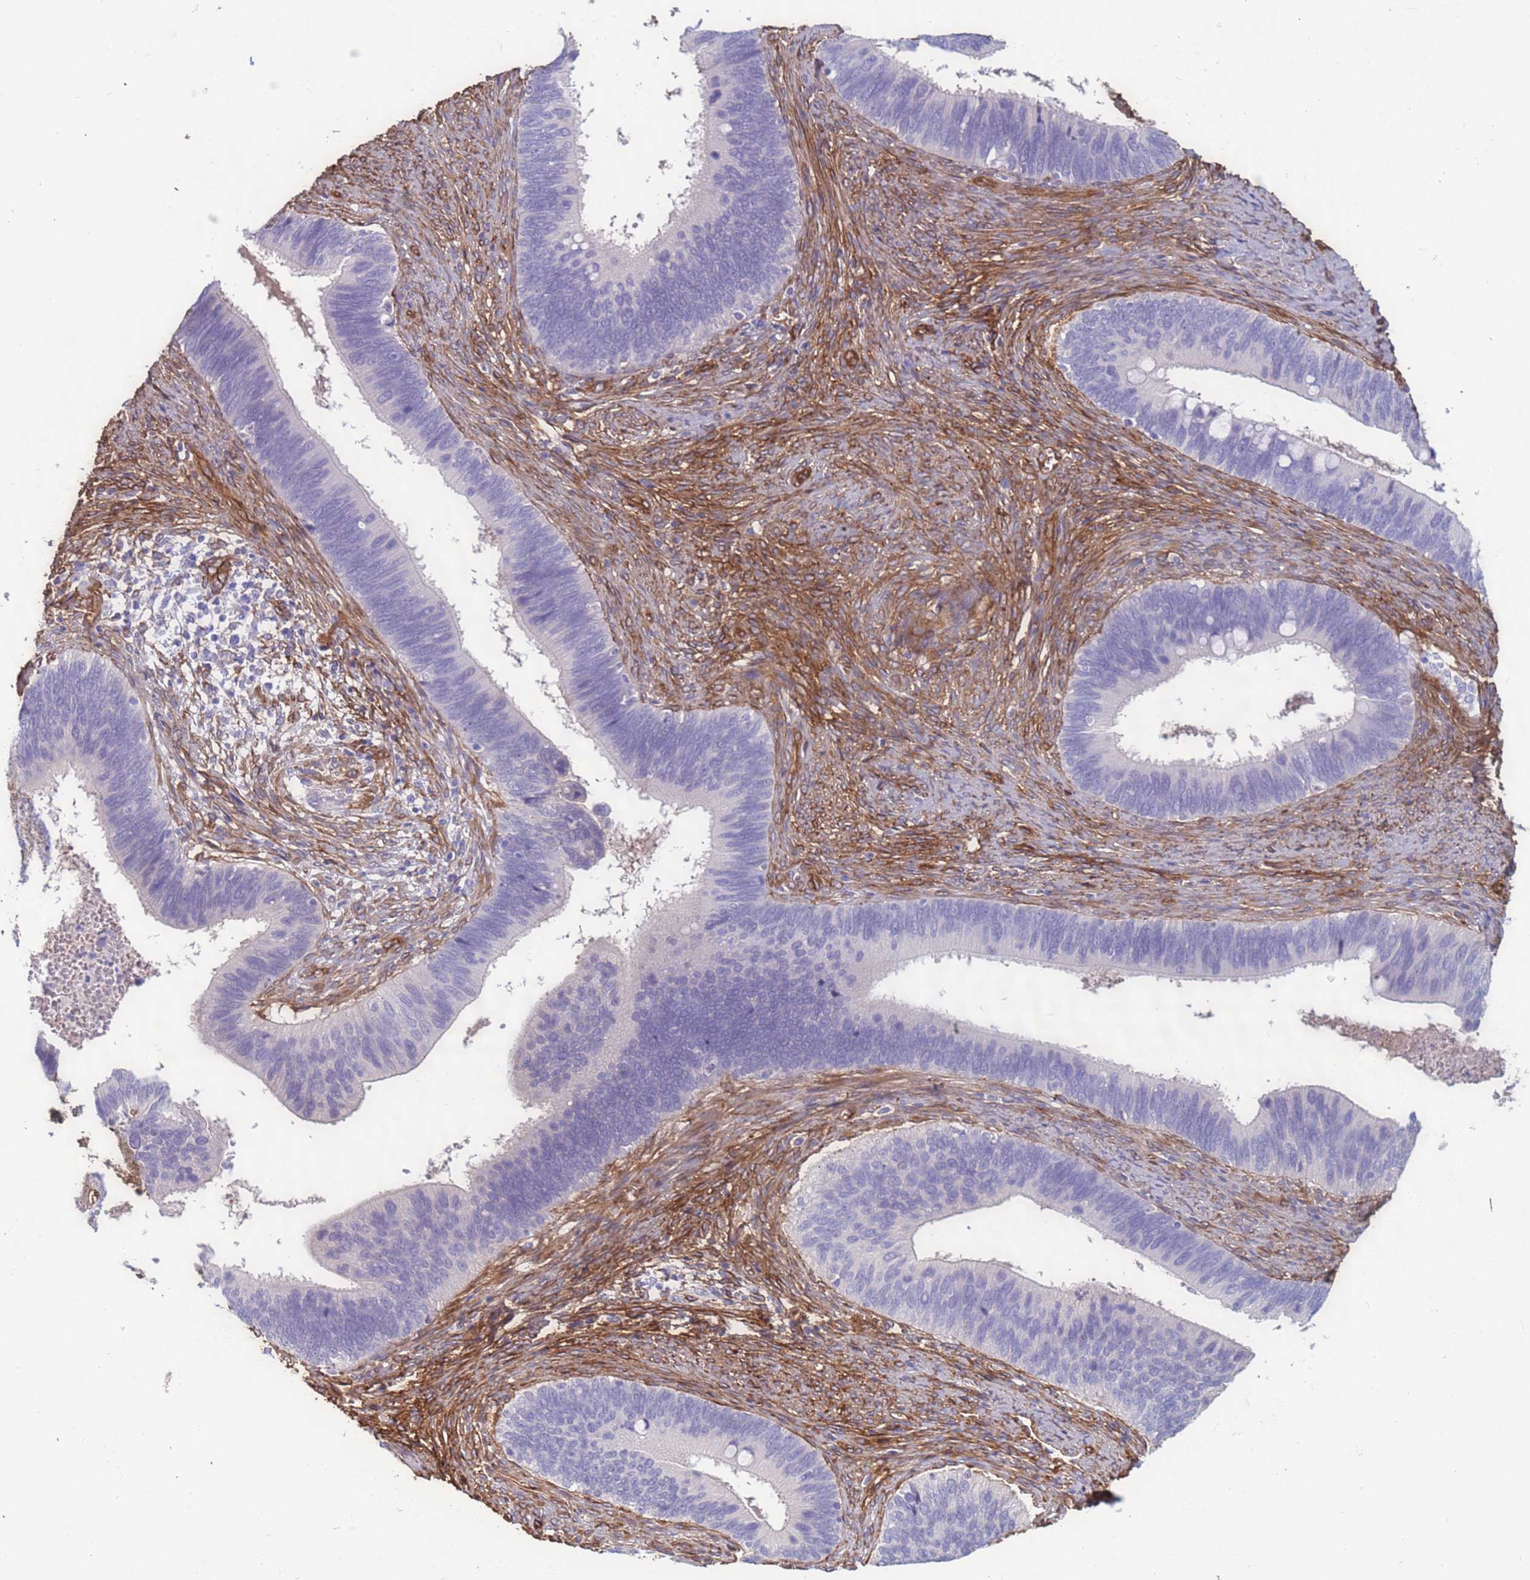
{"staining": {"intensity": "negative", "quantity": "none", "location": "none"}, "tissue": "cervical cancer", "cell_type": "Tumor cells", "image_type": "cancer", "snomed": [{"axis": "morphology", "description": "Adenocarcinoma, NOS"}, {"axis": "topography", "description": "Cervix"}], "caption": "The photomicrograph displays no significant positivity in tumor cells of cervical cancer.", "gene": "EHD2", "patient": {"sex": "female", "age": 42}}